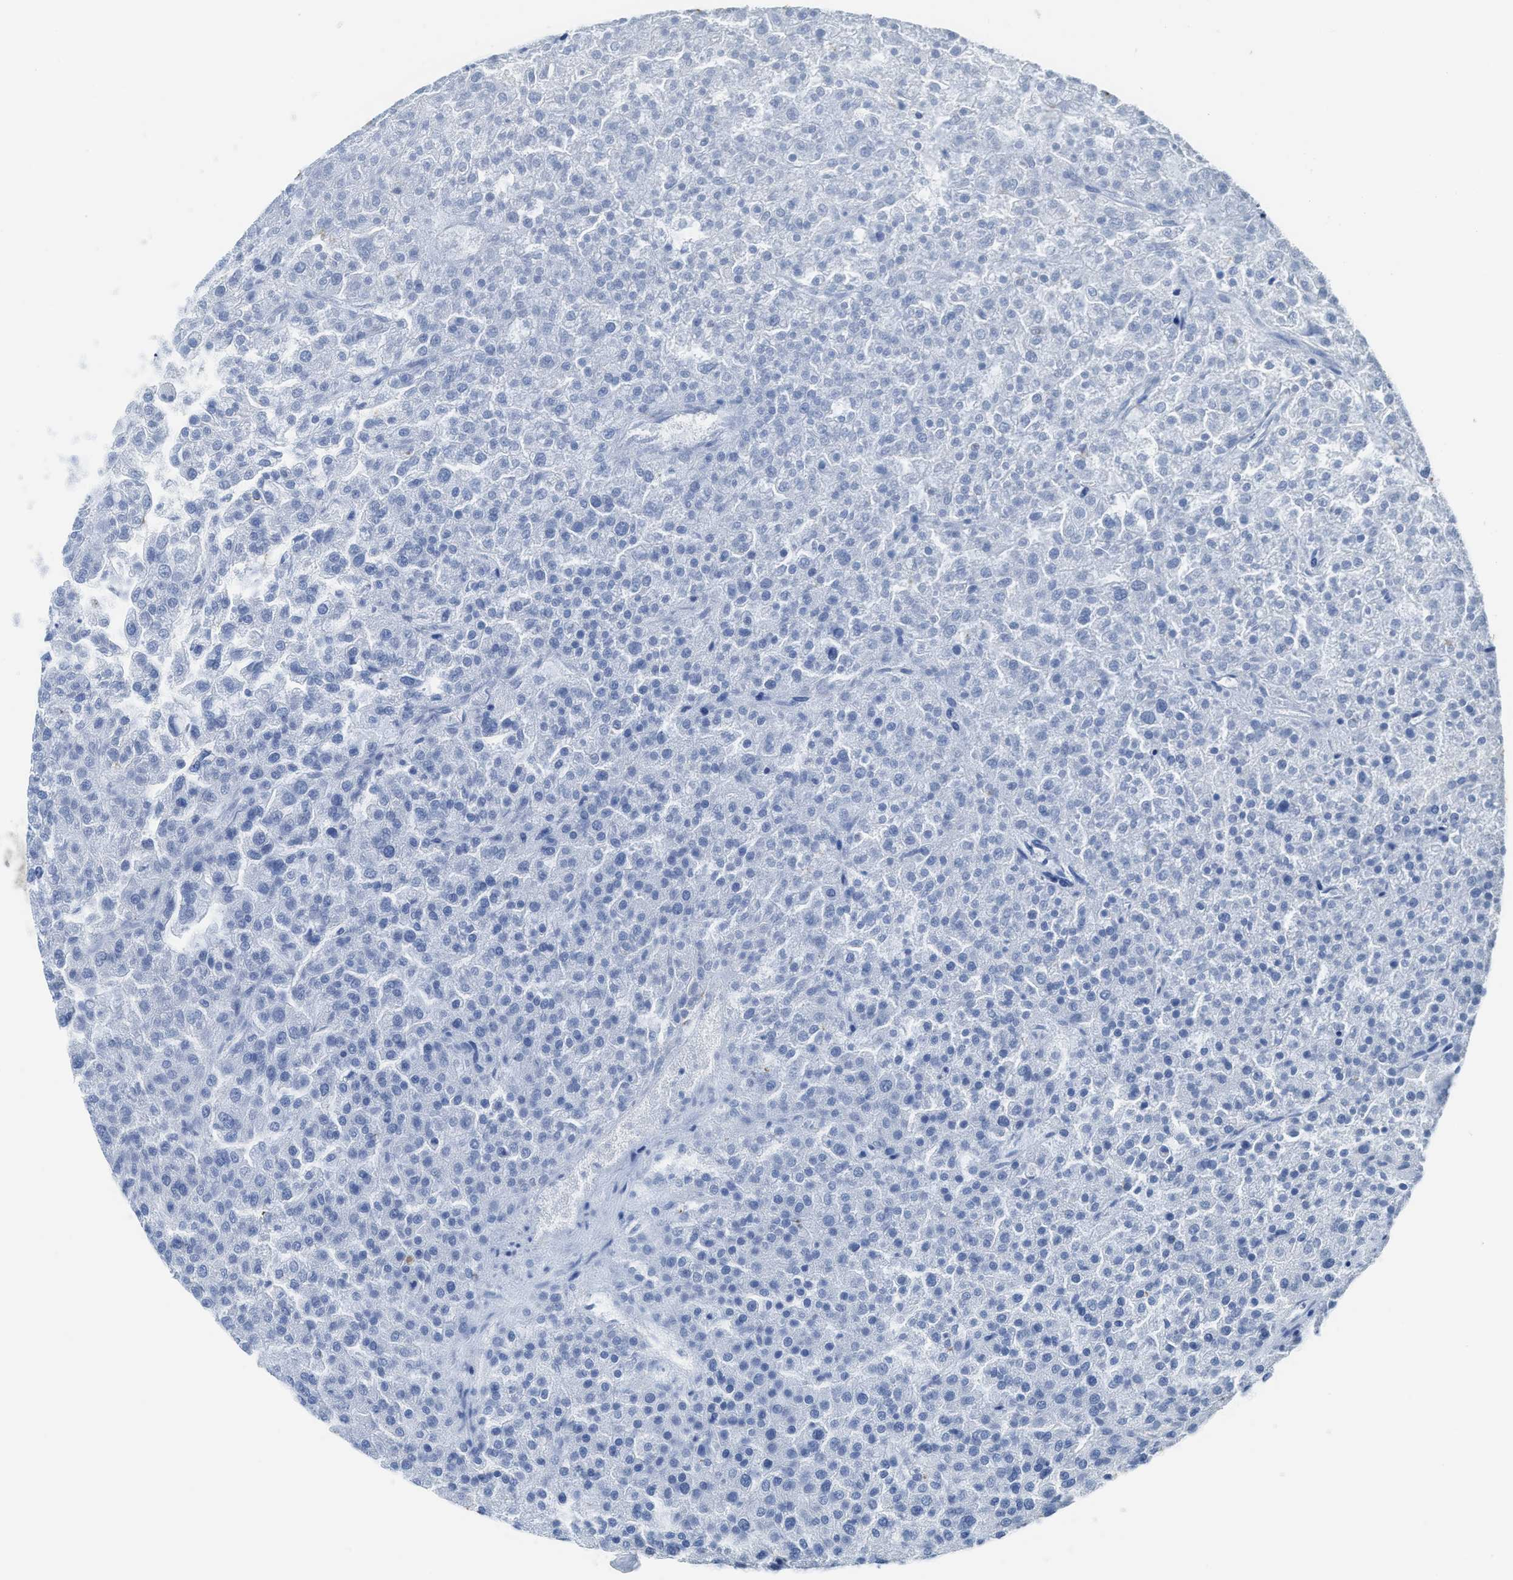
{"staining": {"intensity": "negative", "quantity": "none", "location": "none"}, "tissue": "renal cancer", "cell_type": "Tumor cells", "image_type": "cancer", "snomed": [{"axis": "morphology", "description": "Adenocarcinoma, NOS"}, {"axis": "topography", "description": "Kidney"}], "caption": "High power microscopy image of an IHC micrograph of renal cancer, revealing no significant staining in tumor cells.", "gene": "ASZ1", "patient": {"sex": "female", "age": 54}}